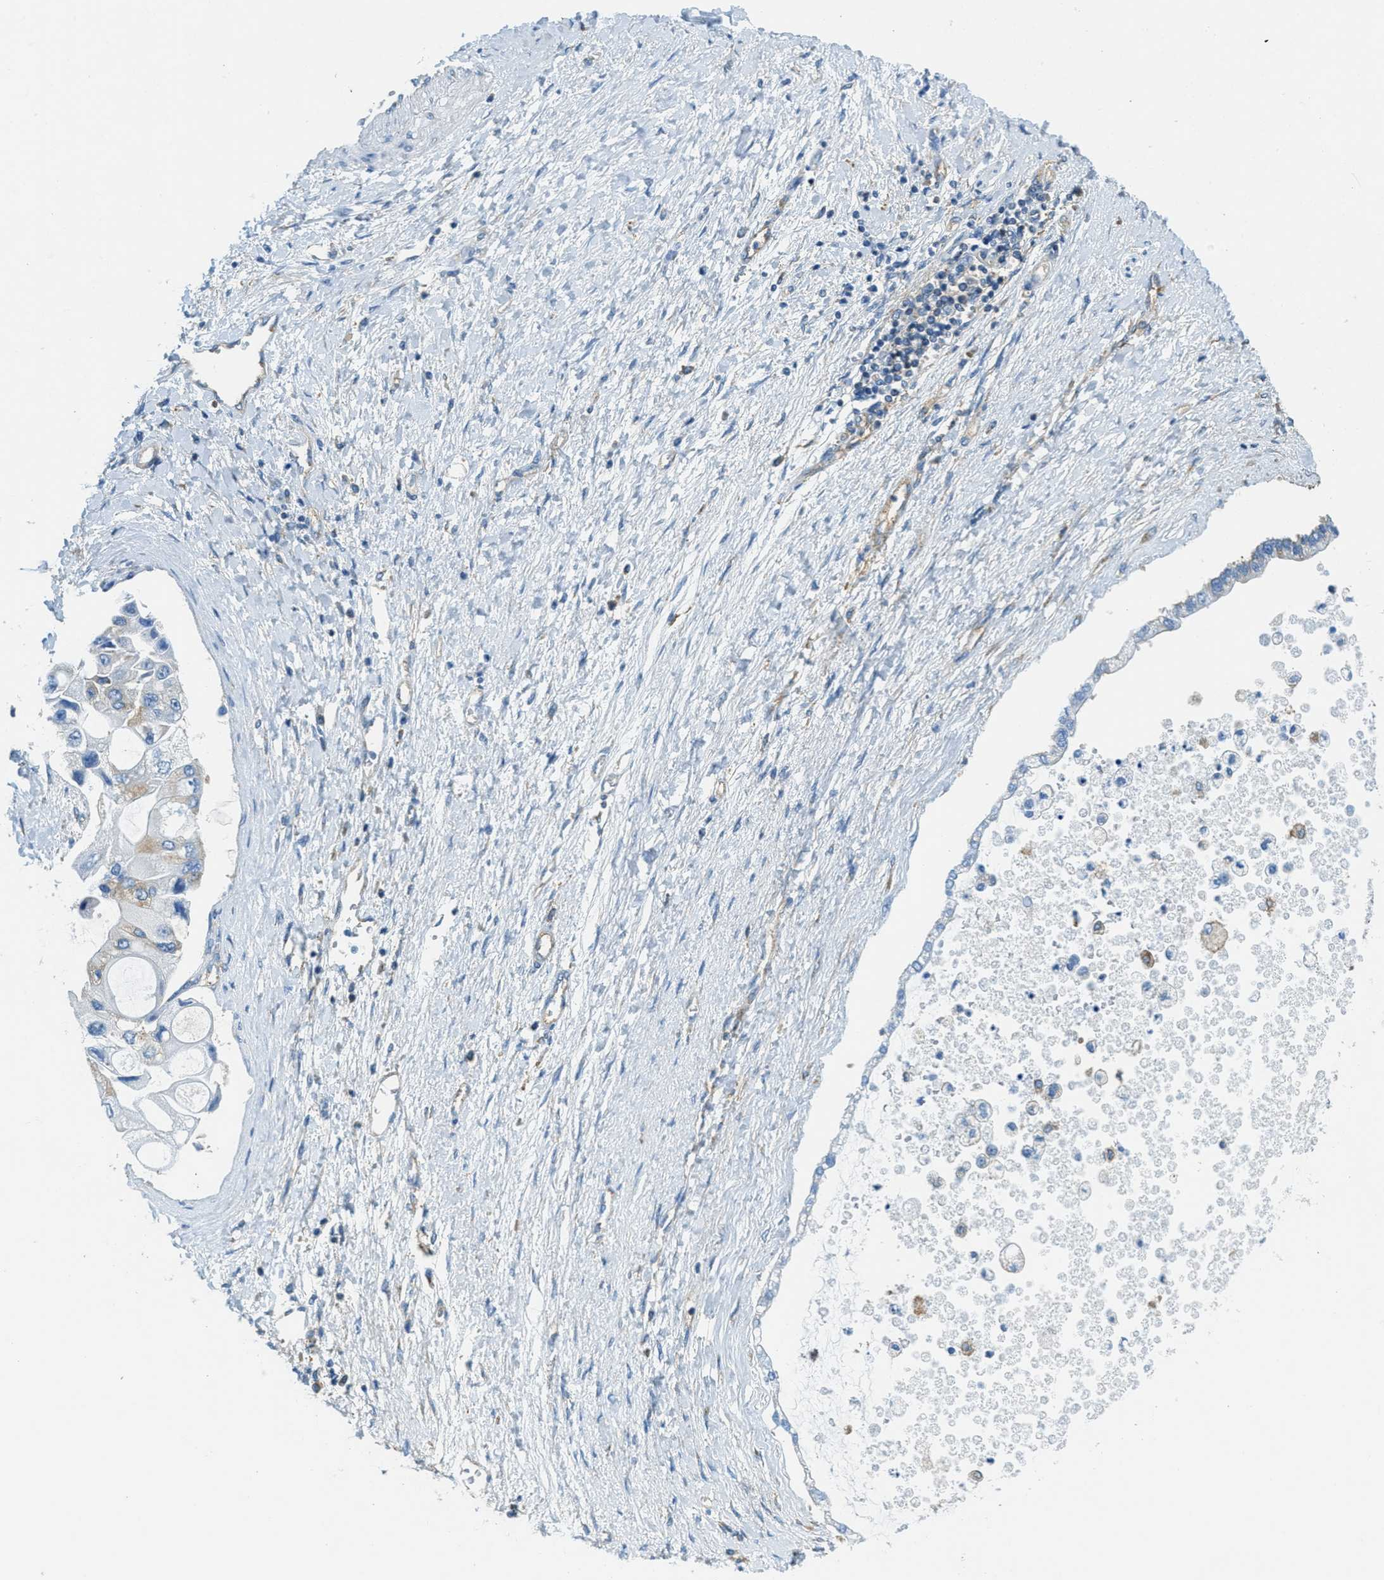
{"staining": {"intensity": "moderate", "quantity": "<25%", "location": "cytoplasmic/membranous"}, "tissue": "liver cancer", "cell_type": "Tumor cells", "image_type": "cancer", "snomed": [{"axis": "morphology", "description": "Cholangiocarcinoma"}, {"axis": "topography", "description": "Liver"}], "caption": "Liver cholangiocarcinoma stained for a protein shows moderate cytoplasmic/membranous positivity in tumor cells. (DAB (3,3'-diaminobenzidine) IHC, brown staining for protein, blue staining for nuclei).", "gene": "AP2B1", "patient": {"sex": "male", "age": 50}}